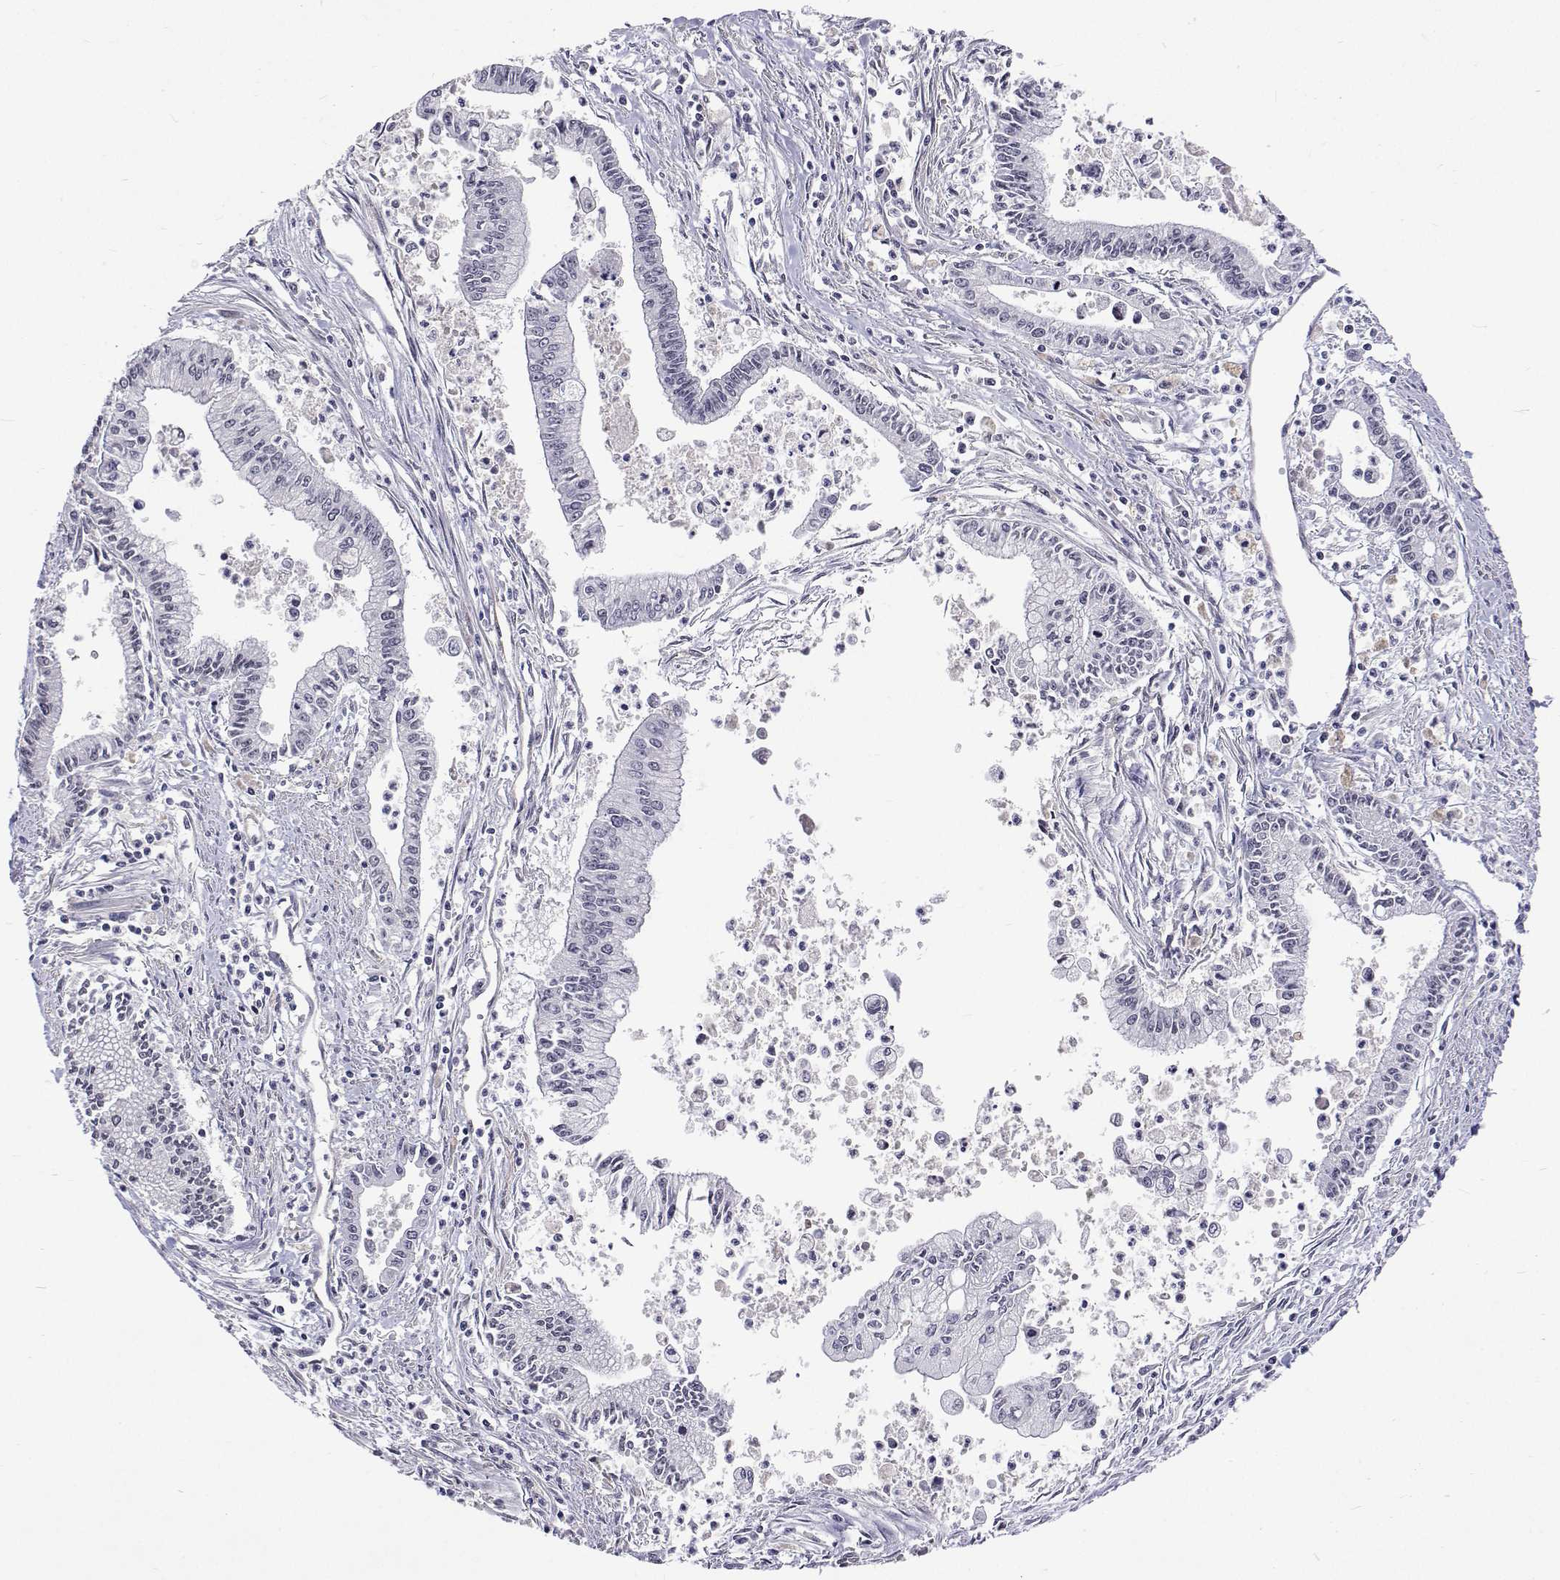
{"staining": {"intensity": "negative", "quantity": "none", "location": "none"}, "tissue": "pancreatic cancer", "cell_type": "Tumor cells", "image_type": "cancer", "snomed": [{"axis": "morphology", "description": "Adenocarcinoma, NOS"}, {"axis": "topography", "description": "Pancreas"}], "caption": "This is an immunohistochemistry micrograph of pancreatic adenocarcinoma. There is no positivity in tumor cells.", "gene": "NHP2", "patient": {"sex": "female", "age": 65}}